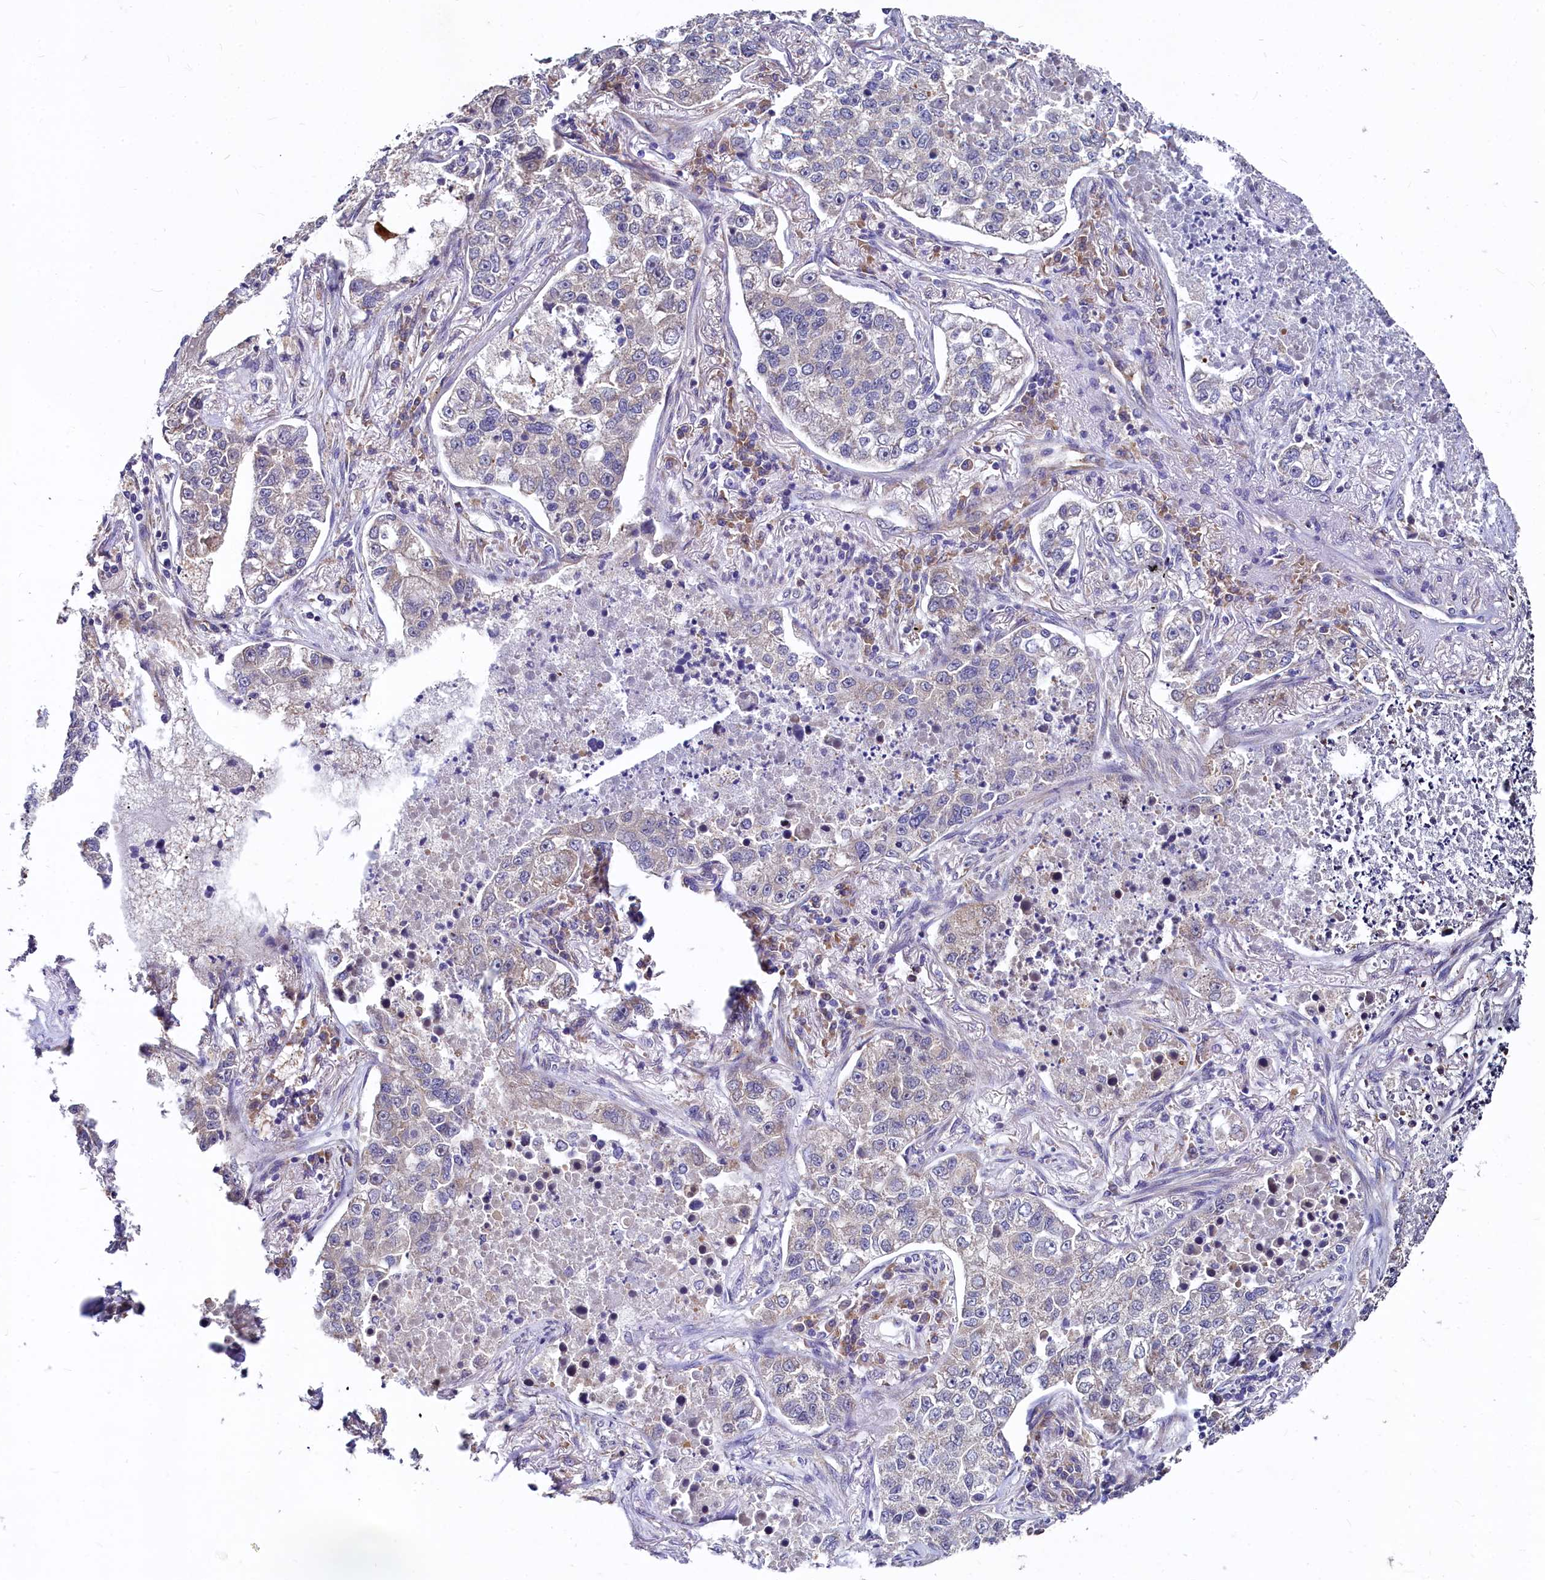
{"staining": {"intensity": "negative", "quantity": "none", "location": "none"}, "tissue": "lung cancer", "cell_type": "Tumor cells", "image_type": "cancer", "snomed": [{"axis": "morphology", "description": "Adenocarcinoma, NOS"}, {"axis": "topography", "description": "Lung"}], "caption": "IHC micrograph of human lung cancer stained for a protein (brown), which shows no expression in tumor cells.", "gene": "EIF2B2", "patient": {"sex": "male", "age": 49}}